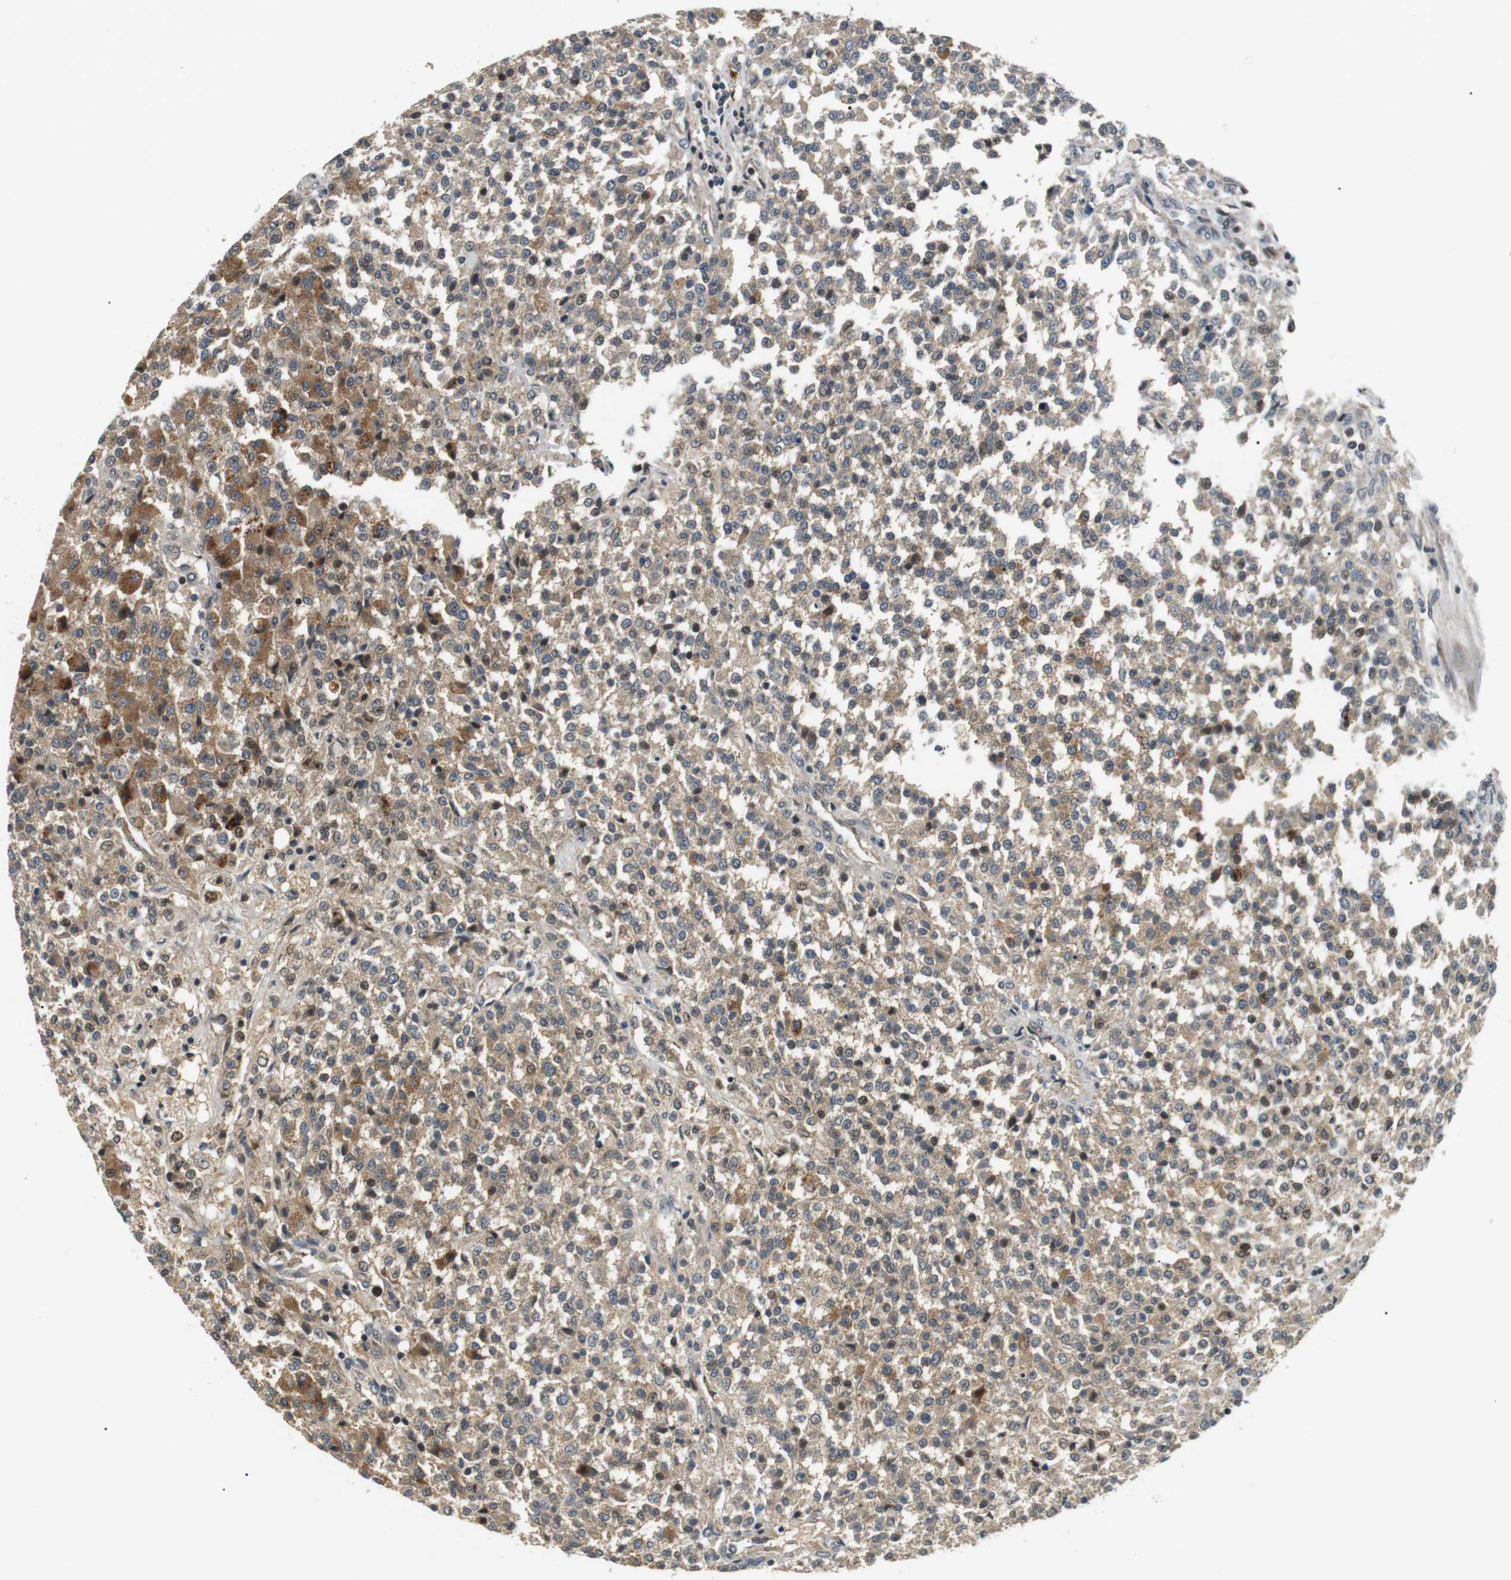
{"staining": {"intensity": "moderate", "quantity": "25%-75%", "location": "cytoplasmic/membranous"}, "tissue": "testis cancer", "cell_type": "Tumor cells", "image_type": "cancer", "snomed": [{"axis": "morphology", "description": "Seminoma, NOS"}, {"axis": "topography", "description": "Testis"}], "caption": "Moderate cytoplasmic/membranous staining for a protein is appreciated in about 25%-75% of tumor cells of testis seminoma using immunohistochemistry (IHC).", "gene": "HSPA13", "patient": {"sex": "male", "age": 59}}